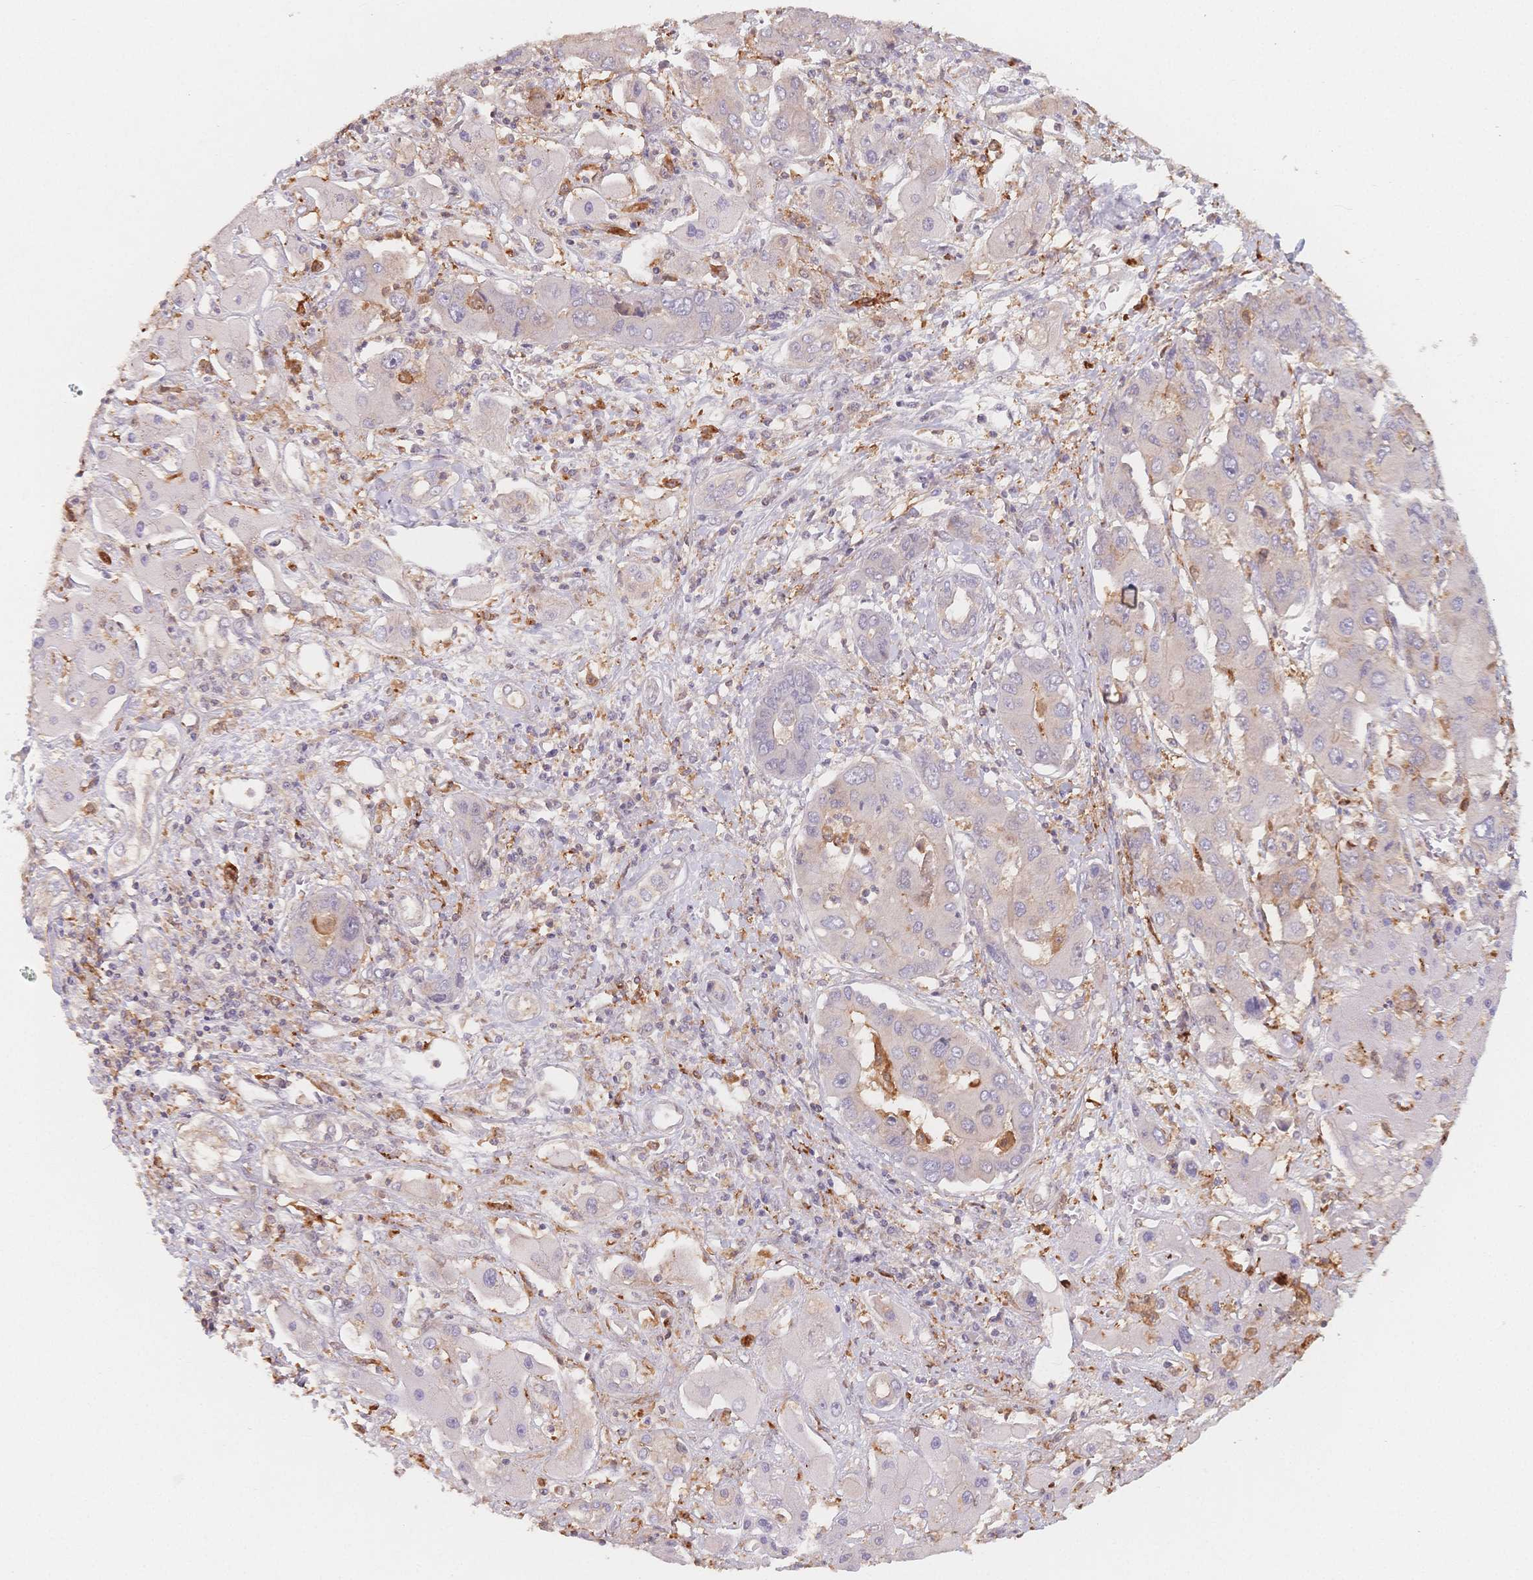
{"staining": {"intensity": "negative", "quantity": "none", "location": "none"}, "tissue": "liver cancer", "cell_type": "Tumor cells", "image_type": "cancer", "snomed": [{"axis": "morphology", "description": "Cholangiocarcinoma"}, {"axis": "topography", "description": "Liver"}], "caption": "This micrograph is of cholangiocarcinoma (liver) stained with immunohistochemistry (IHC) to label a protein in brown with the nuclei are counter-stained blue. There is no staining in tumor cells.", "gene": "C12orf75", "patient": {"sex": "male", "age": 67}}